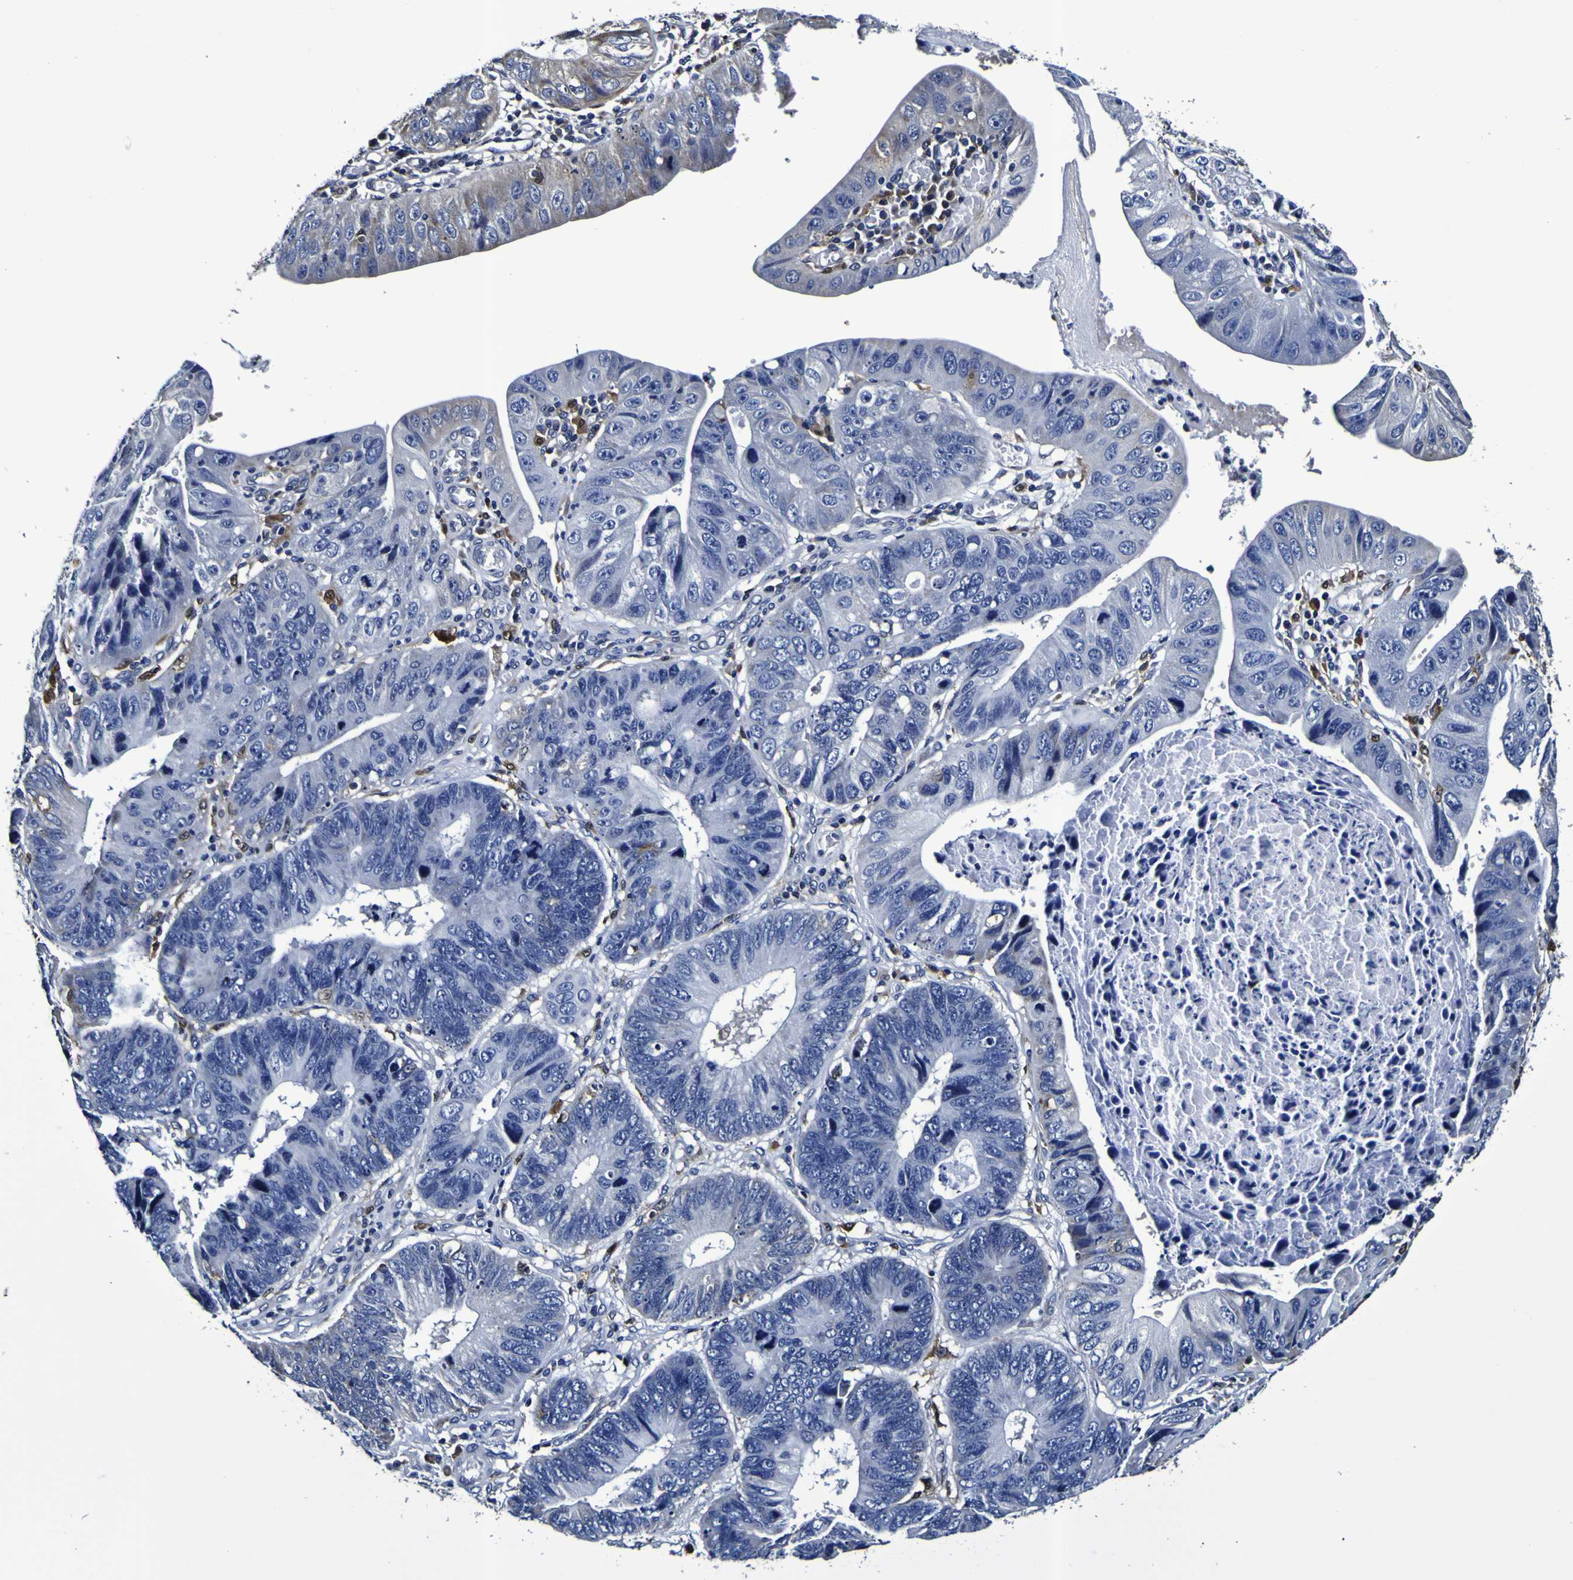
{"staining": {"intensity": "negative", "quantity": "none", "location": "none"}, "tissue": "stomach cancer", "cell_type": "Tumor cells", "image_type": "cancer", "snomed": [{"axis": "morphology", "description": "Adenocarcinoma, NOS"}, {"axis": "topography", "description": "Stomach"}], "caption": "Tumor cells are negative for protein expression in human stomach cancer. Nuclei are stained in blue.", "gene": "GPX1", "patient": {"sex": "male", "age": 59}}